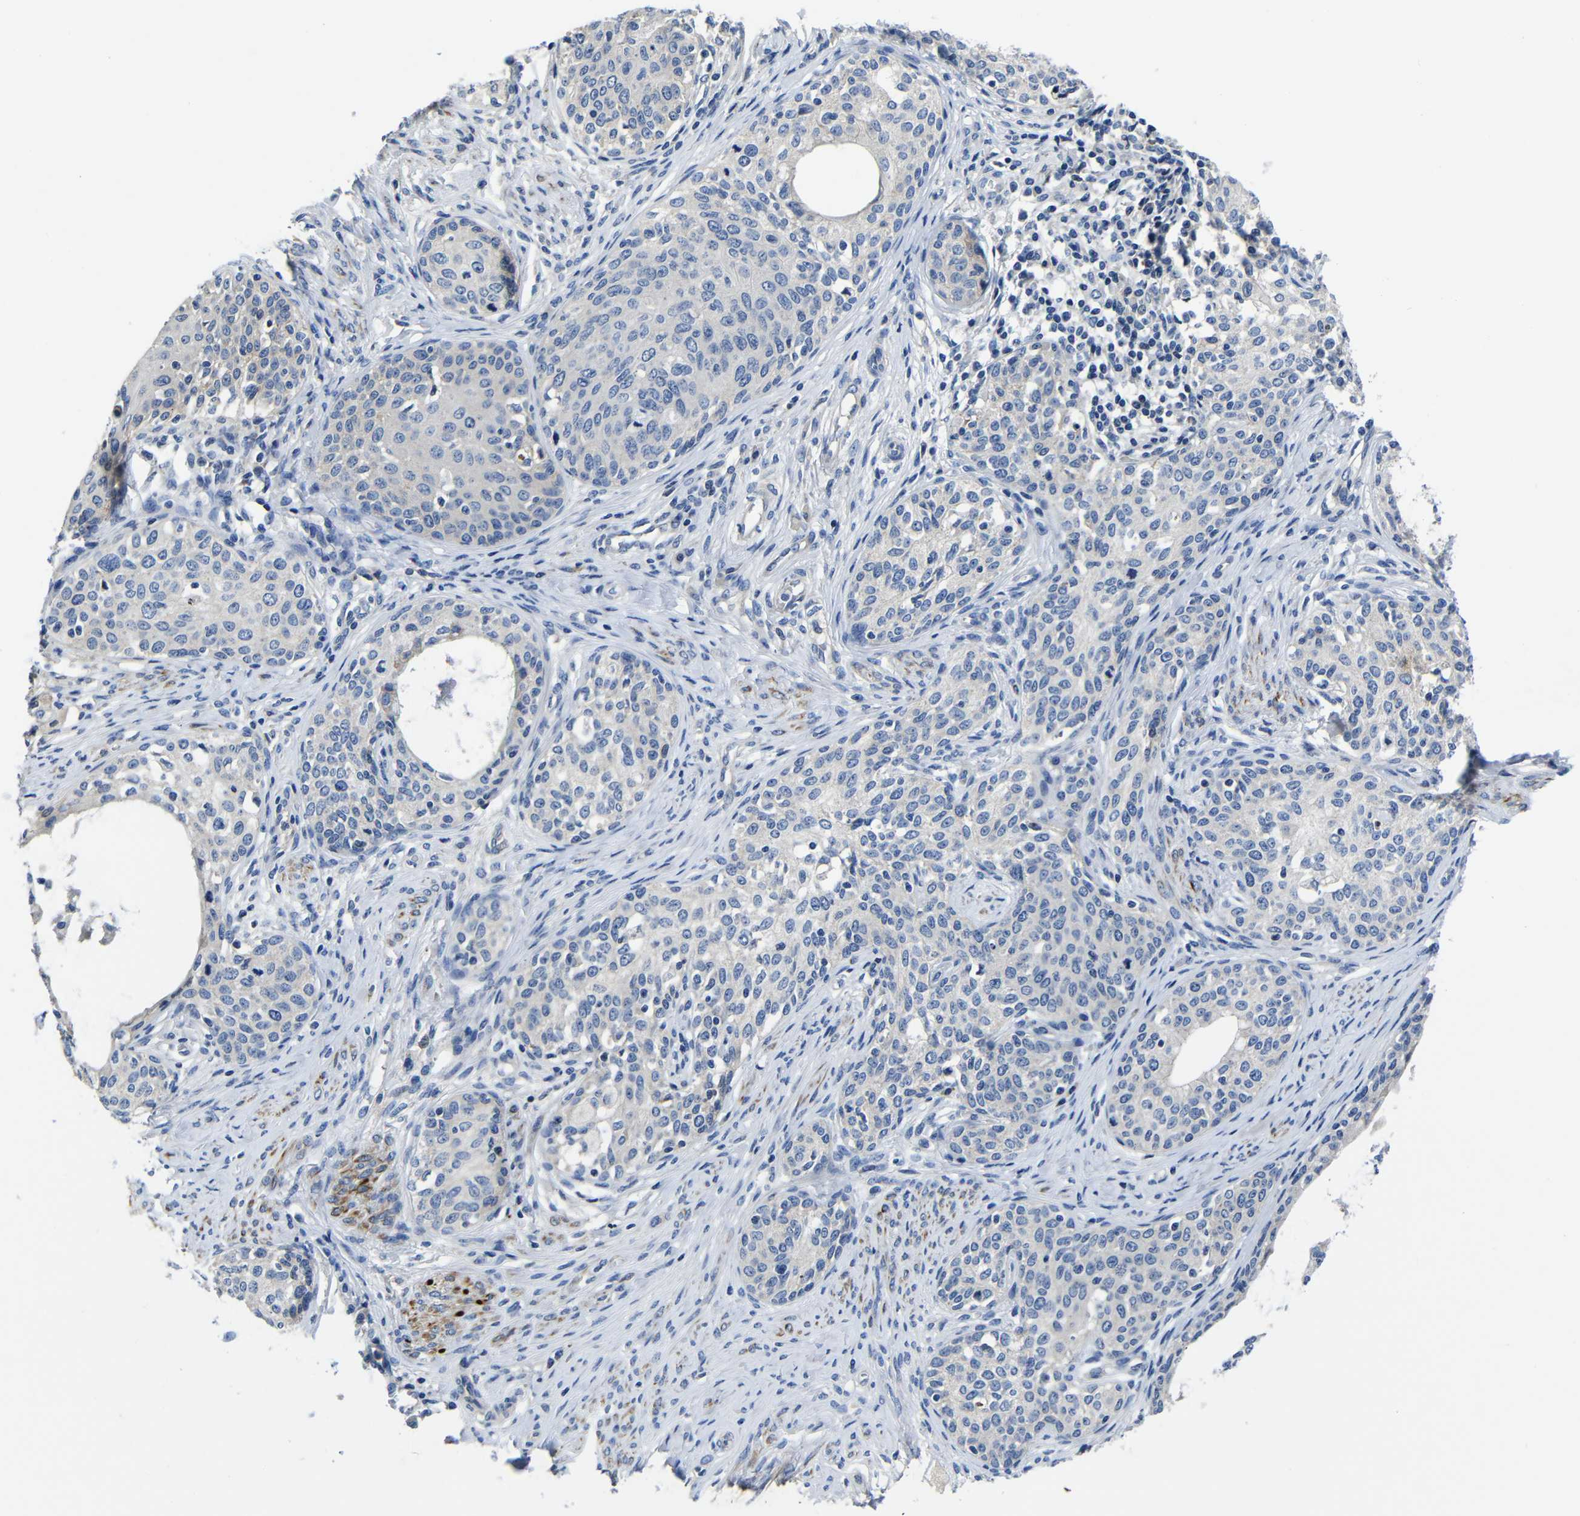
{"staining": {"intensity": "negative", "quantity": "none", "location": "none"}, "tissue": "cervical cancer", "cell_type": "Tumor cells", "image_type": "cancer", "snomed": [{"axis": "morphology", "description": "Squamous cell carcinoma, NOS"}, {"axis": "morphology", "description": "Adenocarcinoma, NOS"}, {"axis": "topography", "description": "Cervix"}], "caption": "Immunohistochemistry (IHC) micrograph of neoplastic tissue: cervical adenocarcinoma stained with DAB (3,3'-diaminobenzidine) displays no significant protein positivity in tumor cells.", "gene": "AFDN", "patient": {"sex": "female", "age": 52}}